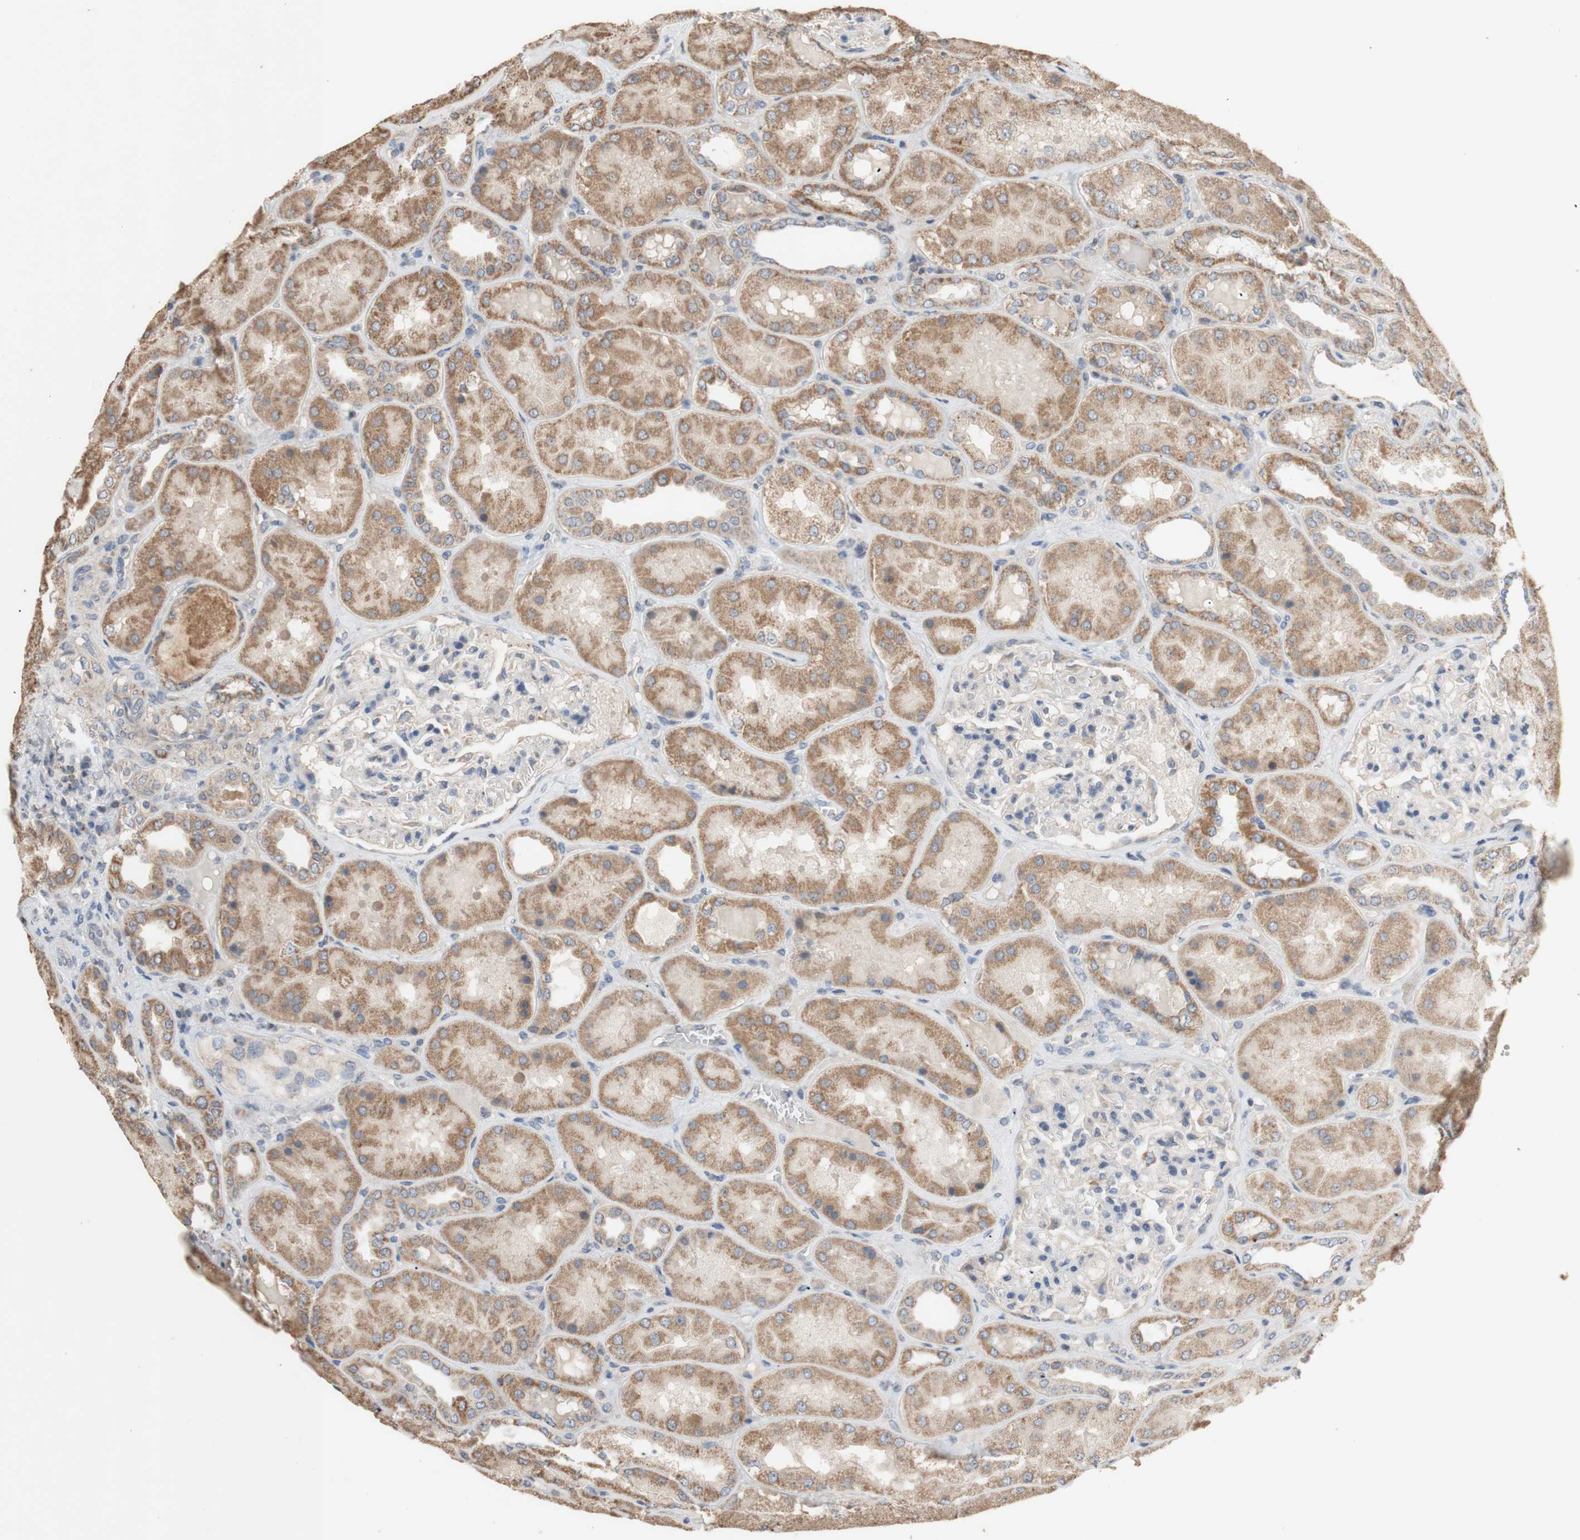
{"staining": {"intensity": "negative", "quantity": "none", "location": "none"}, "tissue": "kidney", "cell_type": "Cells in glomeruli", "image_type": "normal", "snomed": [{"axis": "morphology", "description": "Normal tissue, NOS"}, {"axis": "topography", "description": "Kidney"}], "caption": "This is an immunohistochemistry histopathology image of unremarkable human kidney. There is no staining in cells in glomeruli.", "gene": "PTGIS", "patient": {"sex": "female", "age": 56}}